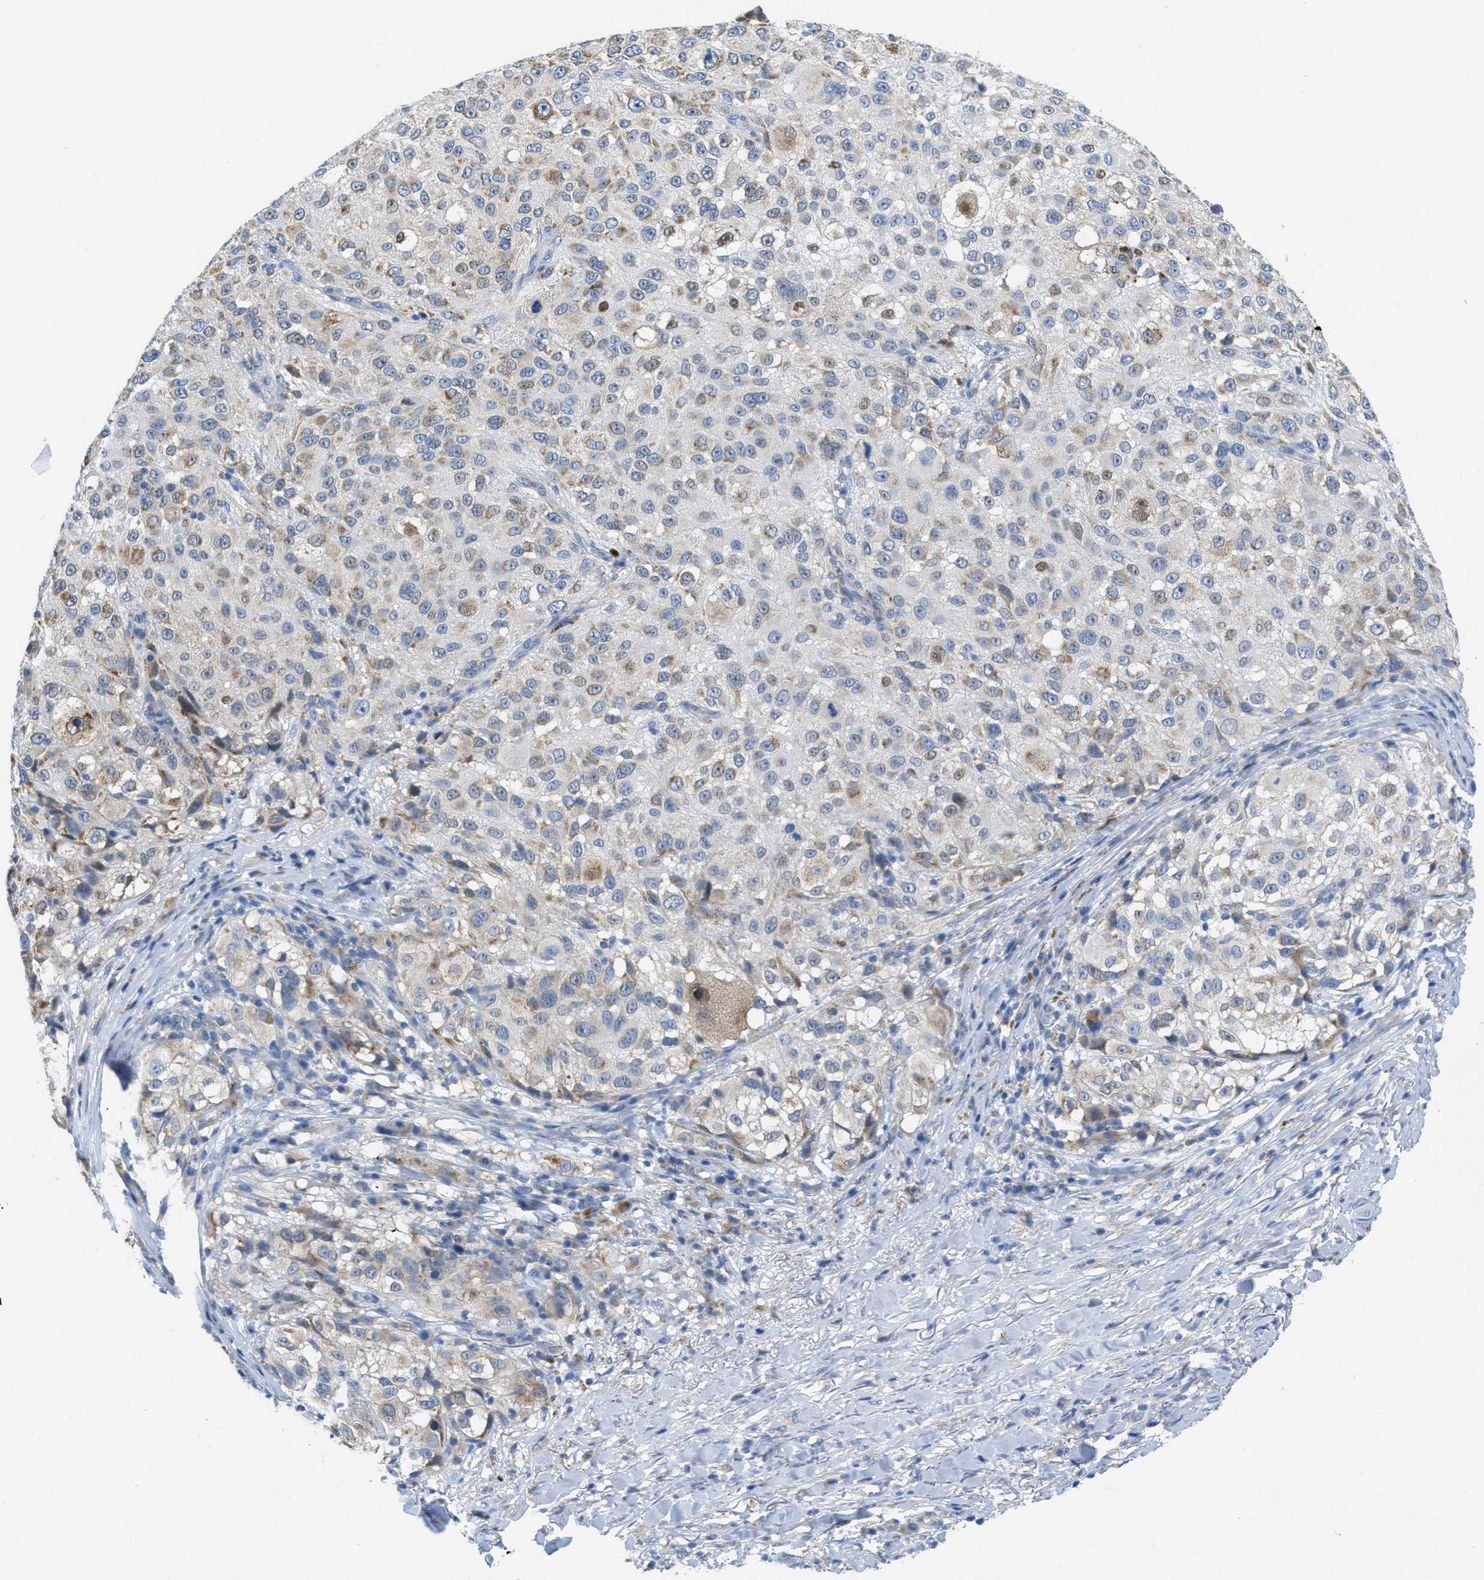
{"staining": {"intensity": "weak", "quantity": "<25%", "location": "cytoplasmic/membranous"}, "tissue": "melanoma", "cell_type": "Tumor cells", "image_type": "cancer", "snomed": [{"axis": "morphology", "description": "Necrosis, NOS"}, {"axis": "morphology", "description": "Malignant melanoma, NOS"}, {"axis": "topography", "description": "Skin"}], "caption": "The histopathology image displays no significant positivity in tumor cells of malignant melanoma.", "gene": "PTDSS1", "patient": {"sex": "female", "age": 87}}